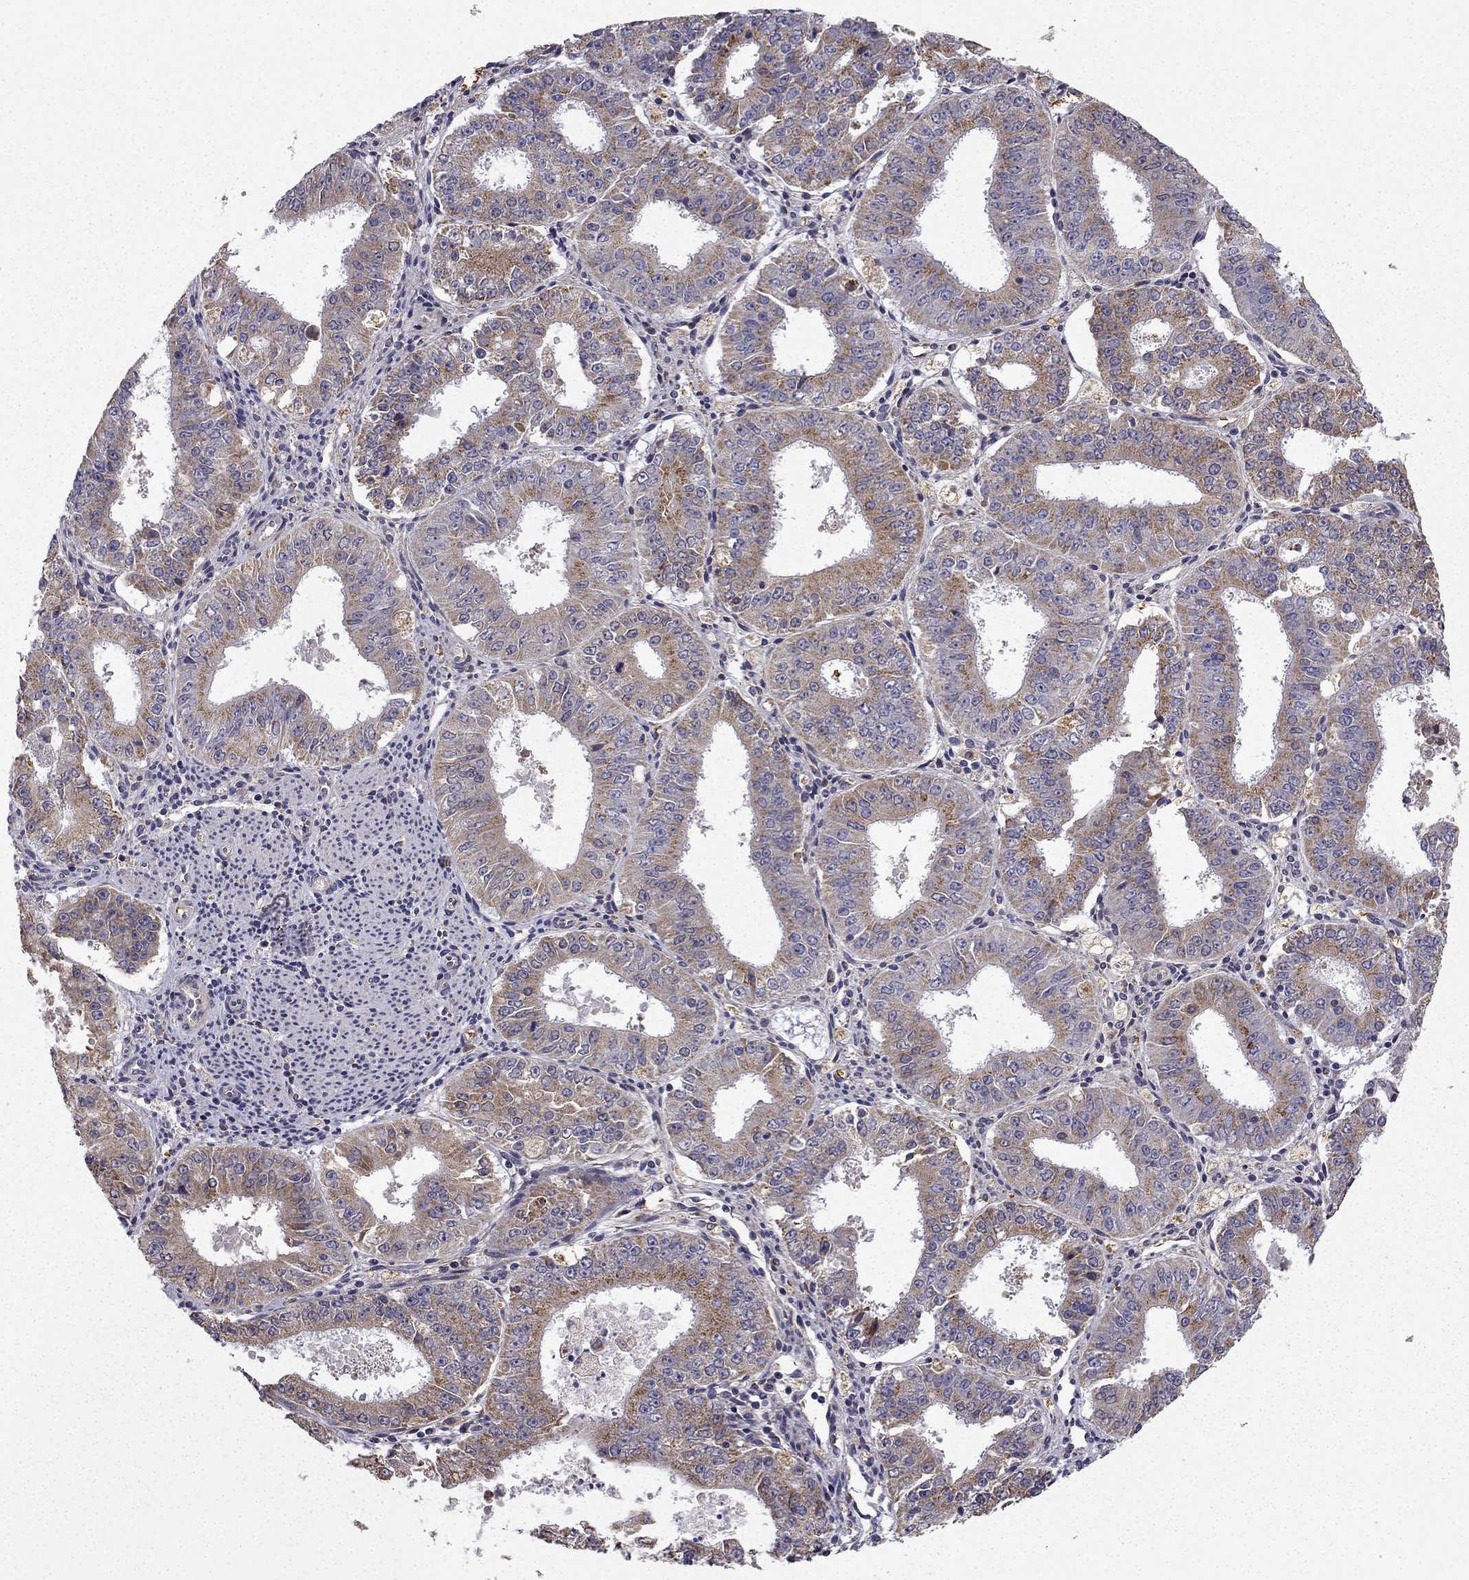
{"staining": {"intensity": "strong", "quantity": "25%-75%", "location": "cytoplasmic/membranous"}, "tissue": "ovarian cancer", "cell_type": "Tumor cells", "image_type": "cancer", "snomed": [{"axis": "morphology", "description": "Carcinoma, endometroid"}, {"axis": "topography", "description": "Ovary"}], "caption": "A high-resolution micrograph shows immunohistochemistry (IHC) staining of endometroid carcinoma (ovarian), which reveals strong cytoplasmic/membranous positivity in approximately 25%-75% of tumor cells.", "gene": "B4GALT7", "patient": {"sex": "female", "age": 42}}